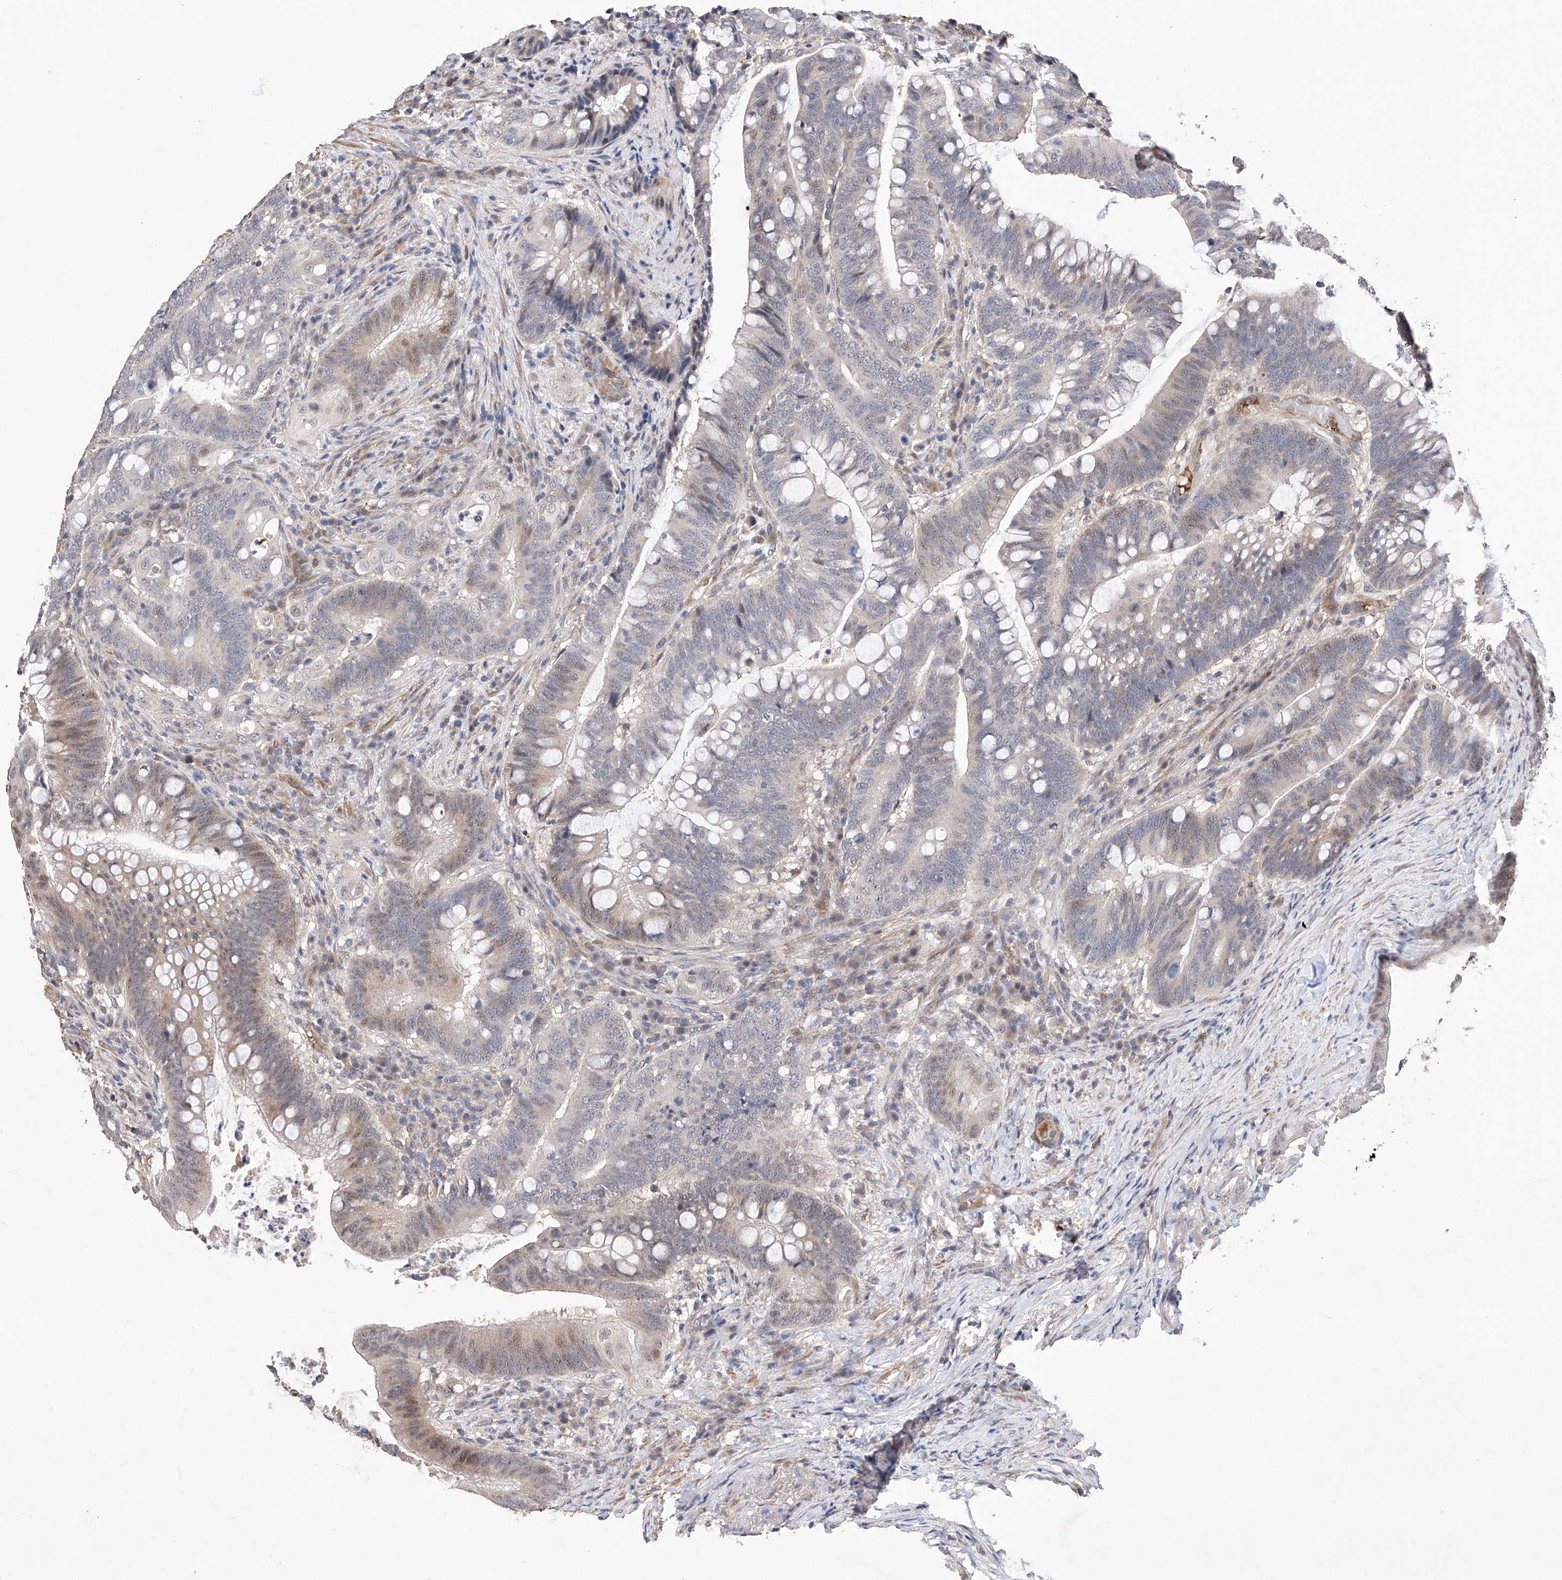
{"staining": {"intensity": "weak", "quantity": "25%-75%", "location": "cytoplasmic/membranous,nuclear"}, "tissue": "colorectal cancer", "cell_type": "Tumor cells", "image_type": "cancer", "snomed": [{"axis": "morphology", "description": "Adenocarcinoma, NOS"}, {"axis": "topography", "description": "Colon"}], "caption": "Protein analysis of colorectal cancer tissue displays weak cytoplasmic/membranous and nuclear positivity in about 25%-75% of tumor cells.", "gene": "AFG1L", "patient": {"sex": "female", "age": 66}}